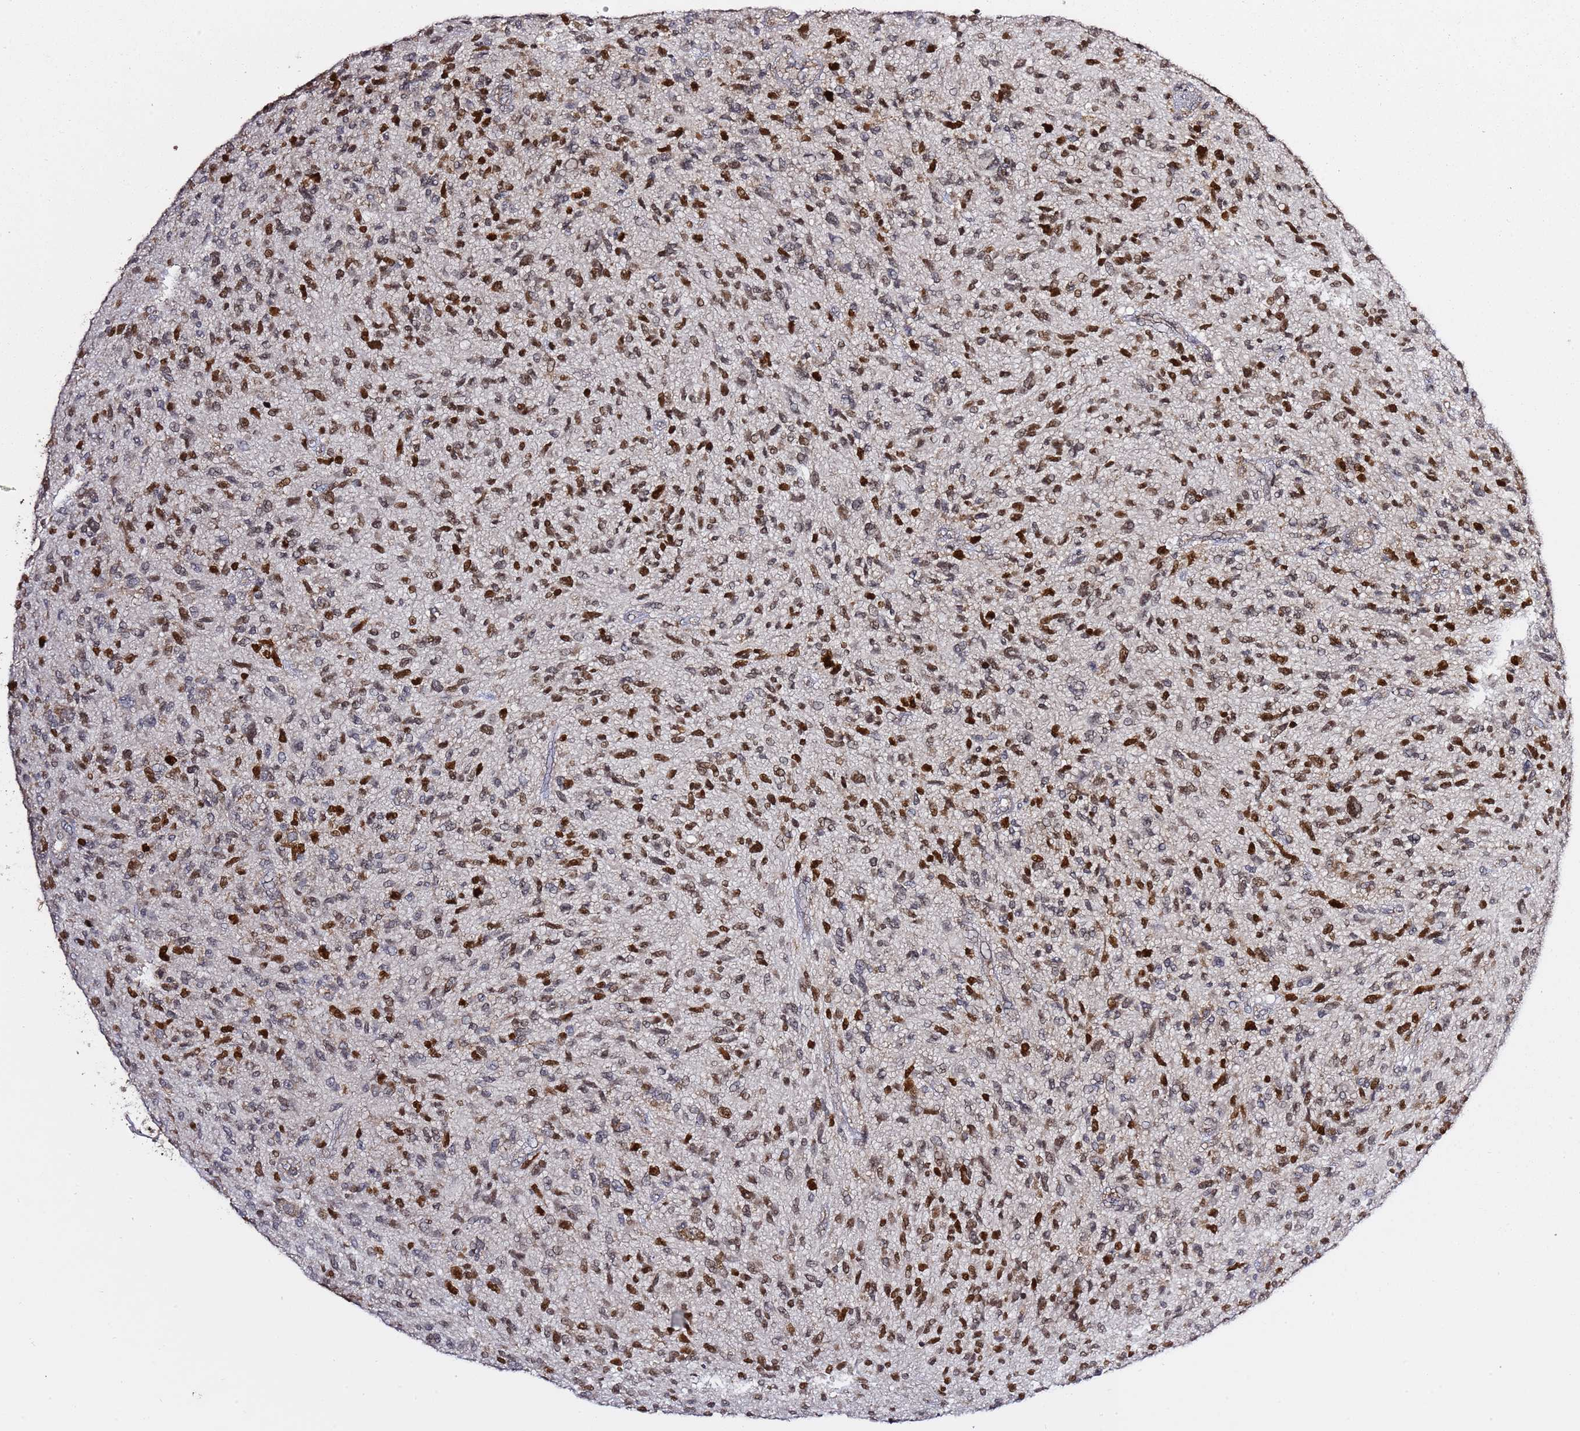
{"staining": {"intensity": "strong", "quantity": "25%-75%", "location": "nuclear"}, "tissue": "glioma", "cell_type": "Tumor cells", "image_type": "cancer", "snomed": [{"axis": "morphology", "description": "Glioma, malignant, High grade"}, {"axis": "topography", "description": "Brain"}], "caption": "Malignant high-grade glioma stained with a brown dye exhibits strong nuclear positive staining in about 25%-75% of tumor cells.", "gene": "RCOR2", "patient": {"sex": "male", "age": 47}}